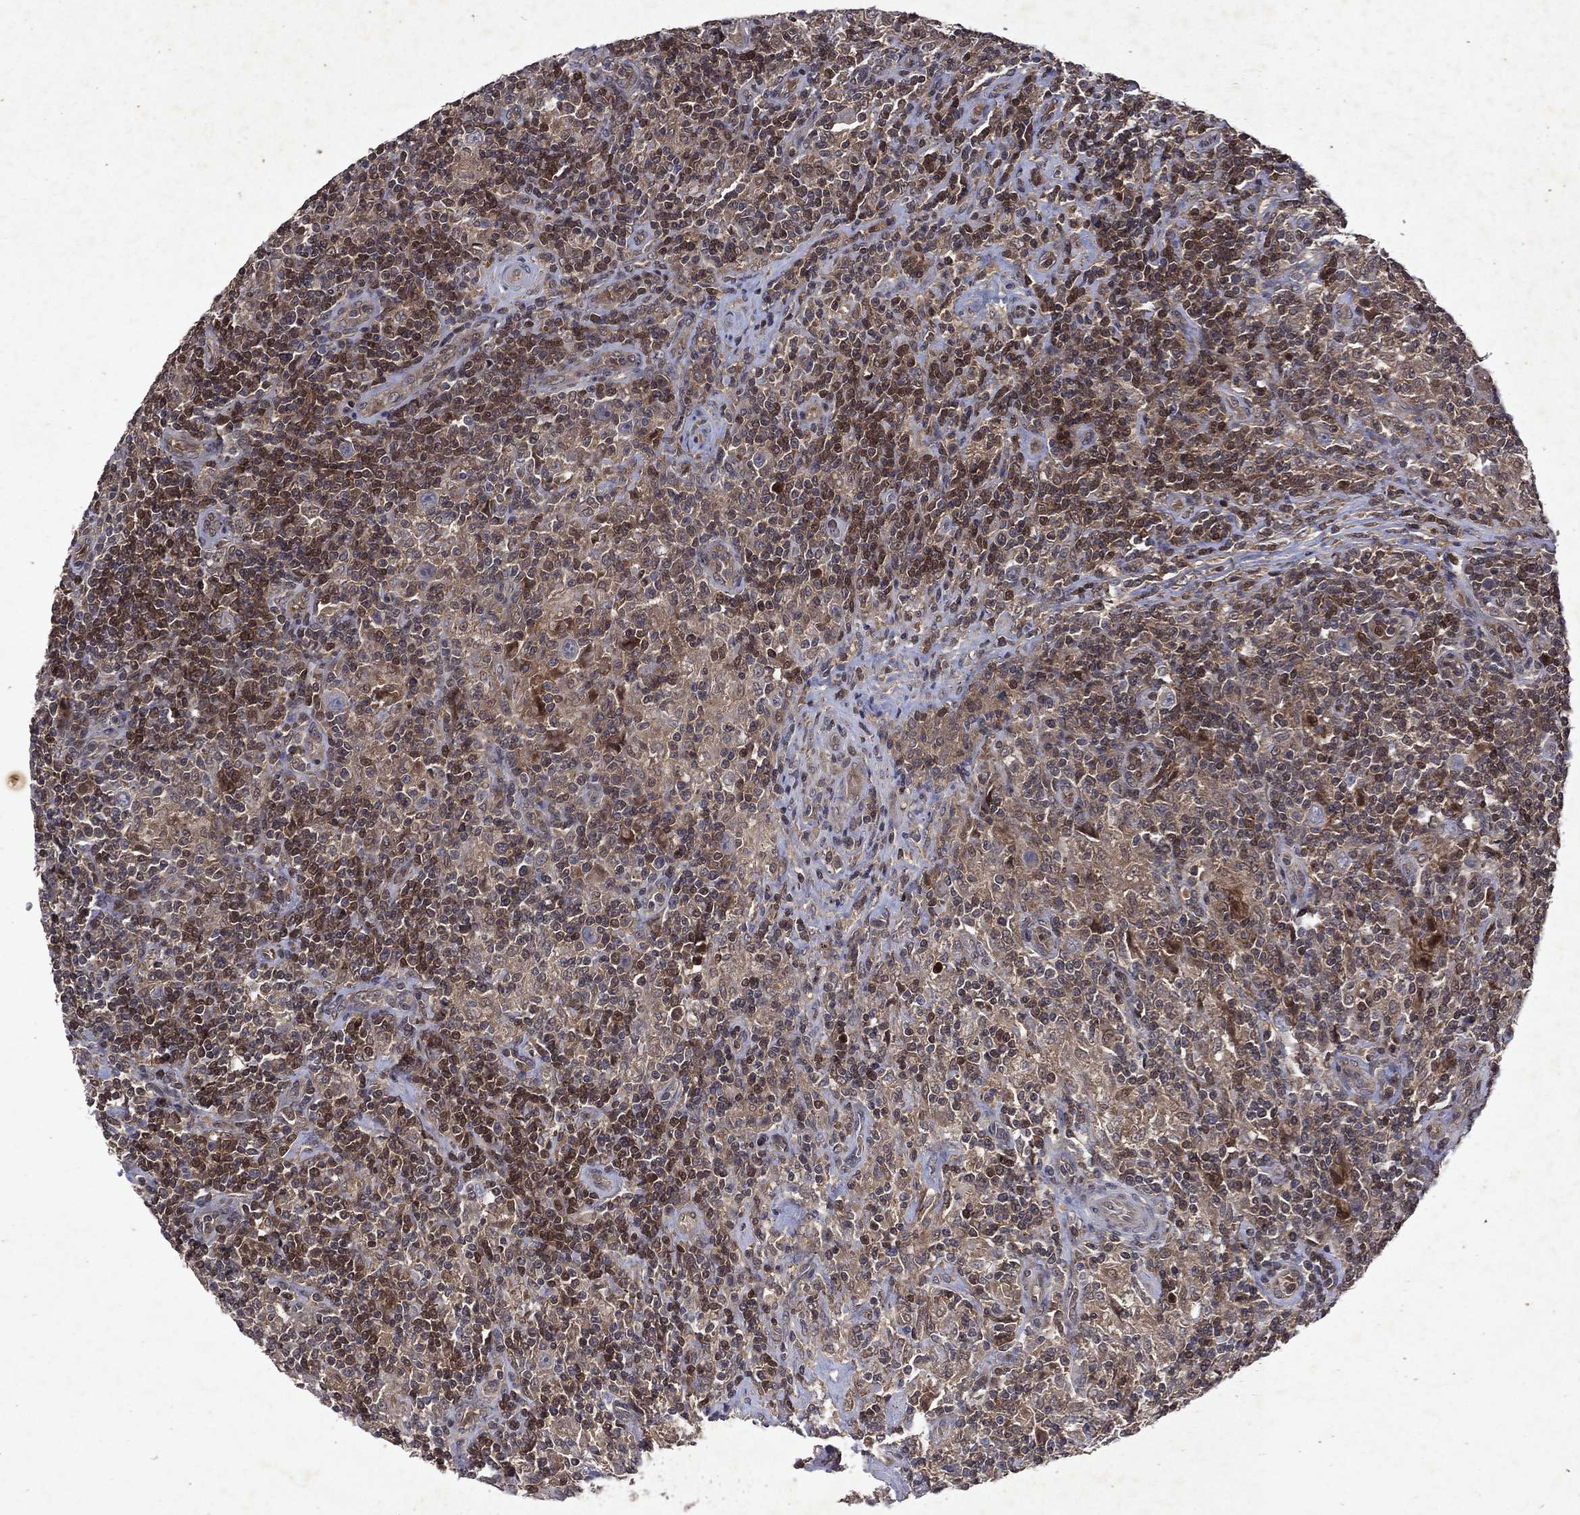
{"staining": {"intensity": "negative", "quantity": "none", "location": "none"}, "tissue": "lymphoma", "cell_type": "Tumor cells", "image_type": "cancer", "snomed": [{"axis": "morphology", "description": "Hodgkin's disease, NOS"}, {"axis": "topography", "description": "Lymph node"}], "caption": "Tumor cells are negative for protein expression in human lymphoma.", "gene": "MTAP", "patient": {"sex": "male", "age": 70}}